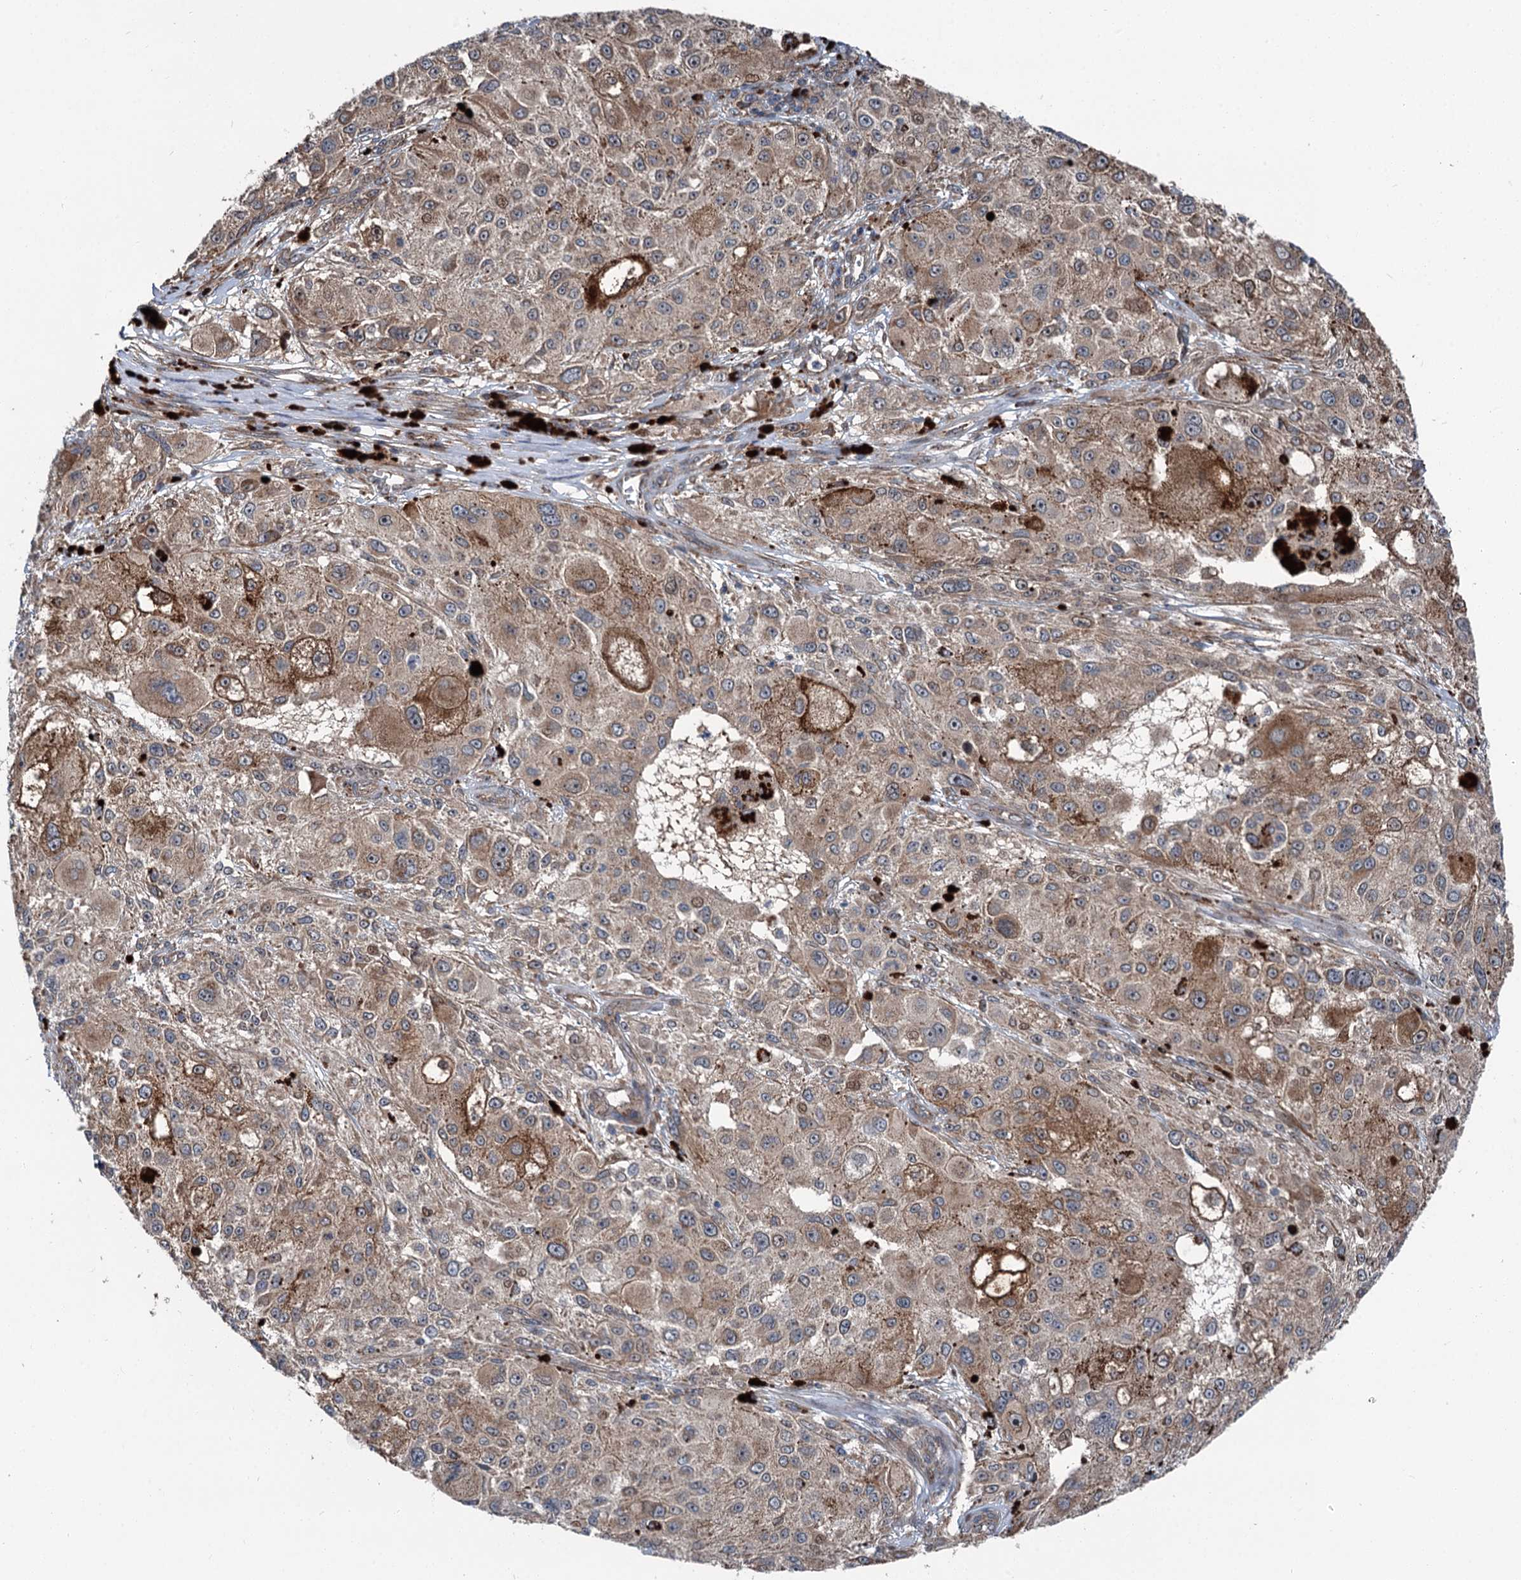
{"staining": {"intensity": "weak", "quantity": "25%-75%", "location": "cytoplasmic/membranous"}, "tissue": "melanoma", "cell_type": "Tumor cells", "image_type": "cancer", "snomed": [{"axis": "morphology", "description": "Necrosis, NOS"}, {"axis": "morphology", "description": "Malignant melanoma, NOS"}, {"axis": "topography", "description": "Skin"}], "caption": "About 25%-75% of tumor cells in human melanoma display weak cytoplasmic/membranous protein positivity as visualized by brown immunohistochemical staining.", "gene": "POLR1D", "patient": {"sex": "female", "age": 87}}